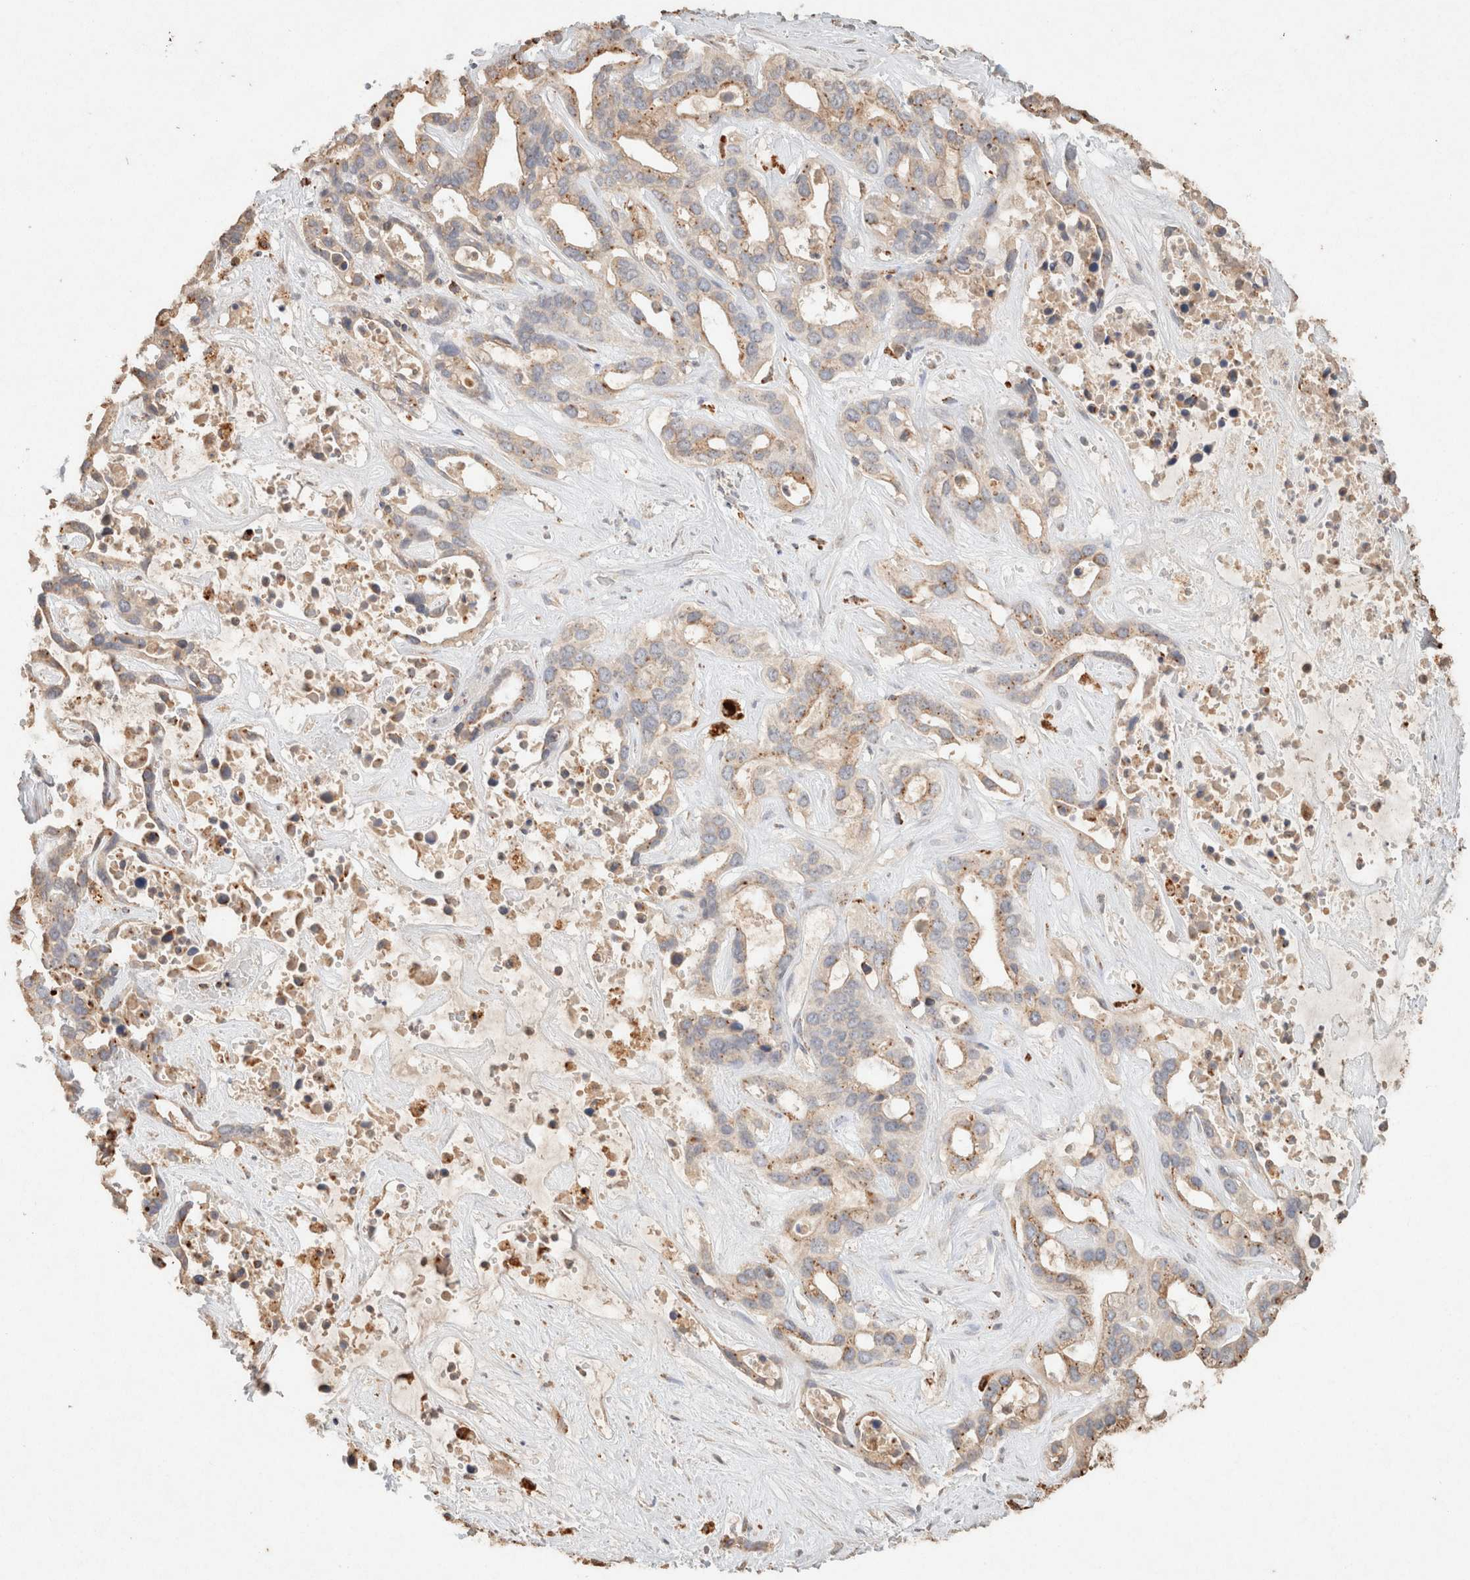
{"staining": {"intensity": "weak", "quantity": "25%-75%", "location": "cytoplasmic/membranous"}, "tissue": "liver cancer", "cell_type": "Tumor cells", "image_type": "cancer", "snomed": [{"axis": "morphology", "description": "Cholangiocarcinoma"}, {"axis": "topography", "description": "Liver"}], "caption": "DAB immunohistochemical staining of human cholangiocarcinoma (liver) reveals weak cytoplasmic/membranous protein positivity in about 25%-75% of tumor cells.", "gene": "CTSC", "patient": {"sex": "female", "age": 65}}